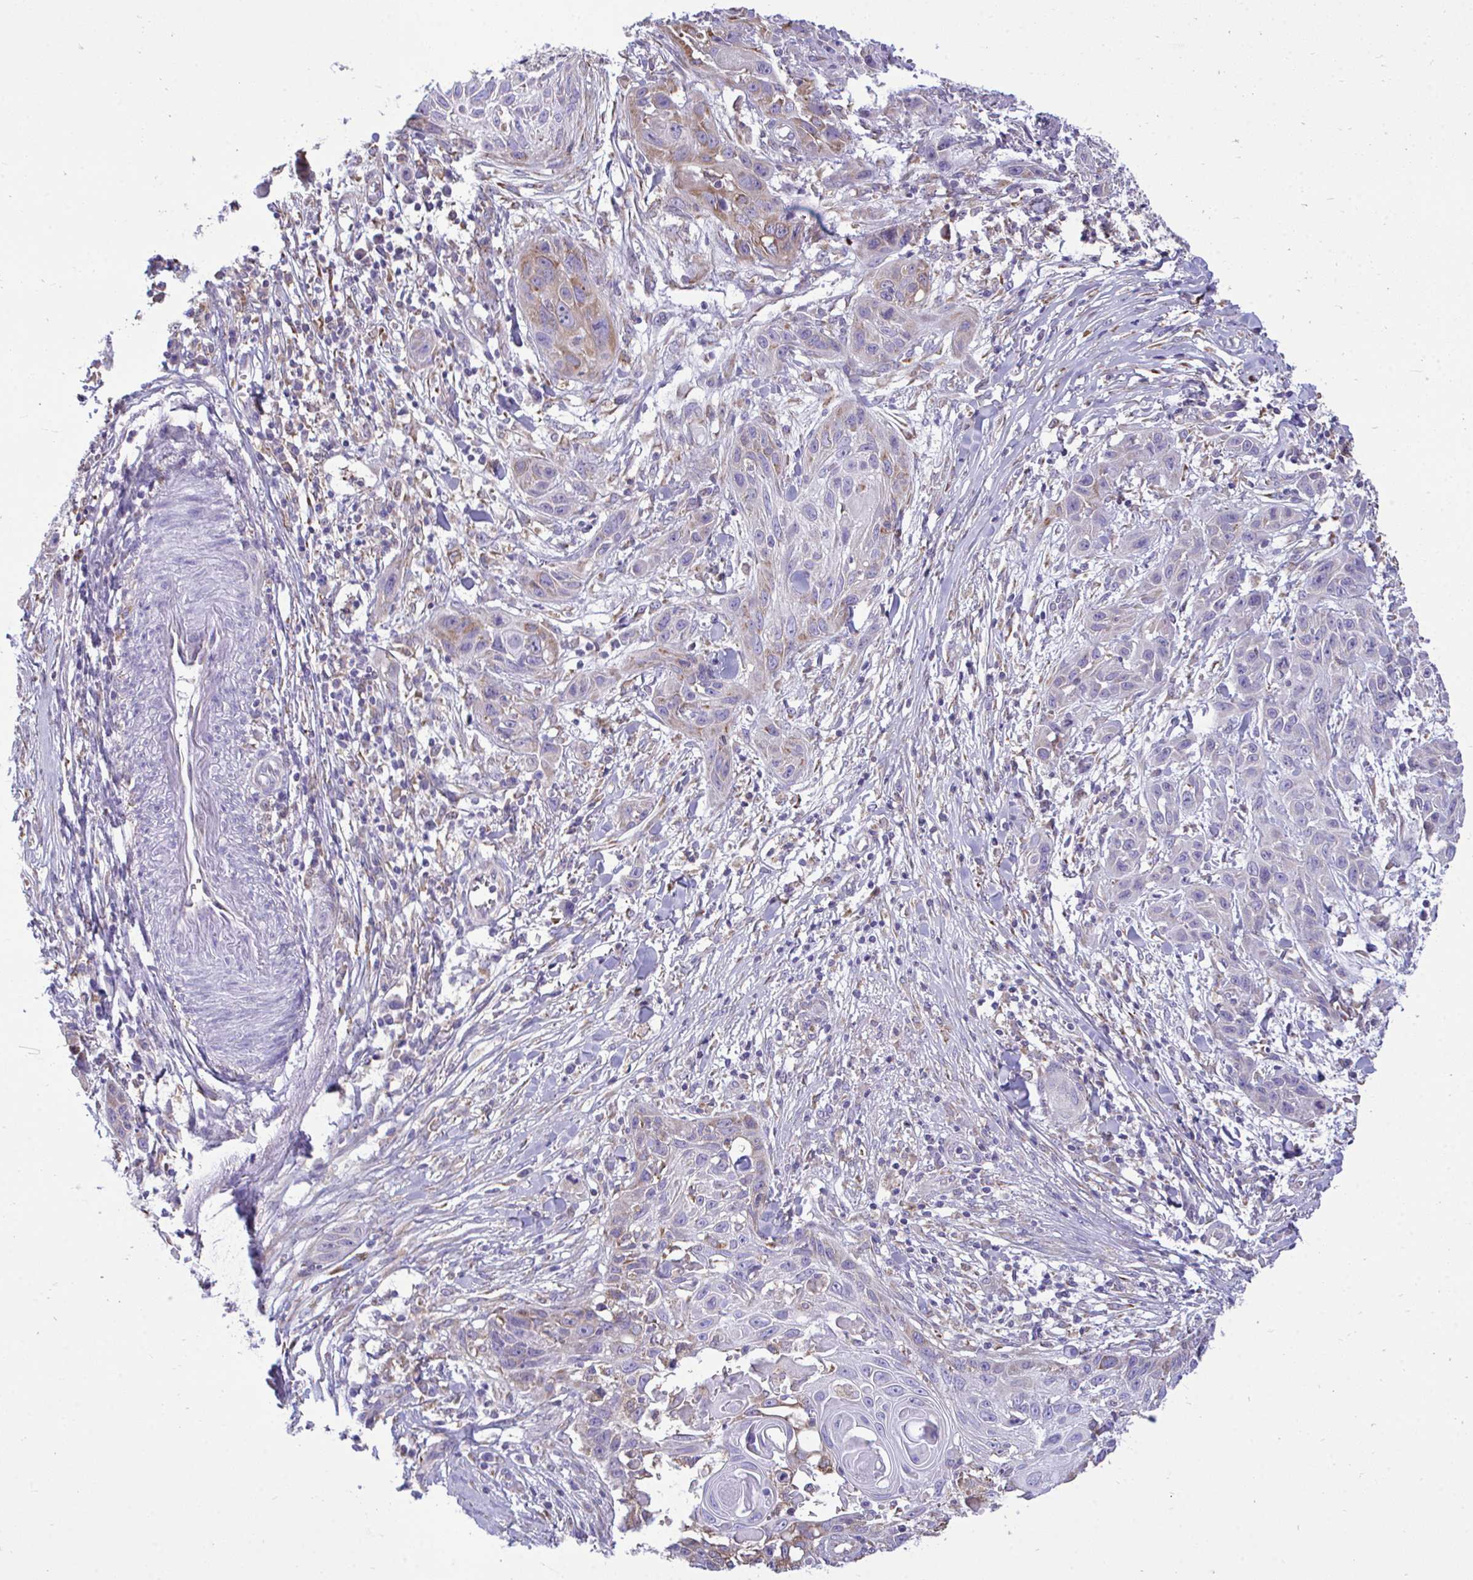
{"staining": {"intensity": "moderate", "quantity": "<25%", "location": "cytoplasmic/membranous"}, "tissue": "skin cancer", "cell_type": "Tumor cells", "image_type": "cancer", "snomed": [{"axis": "morphology", "description": "Squamous cell carcinoma, NOS"}, {"axis": "topography", "description": "Skin"}, {"axis": "topography", "description": "Vulva"}], "caption": "Immunohistochemical staining of squamous cell carcinoma (skin) displays low levels of moderate cytoplasmic/membranous protein positivity in approximately <25% of tumor cells.", "gene": "PIGK", "patient": {"sex": "female", "age": 83}}